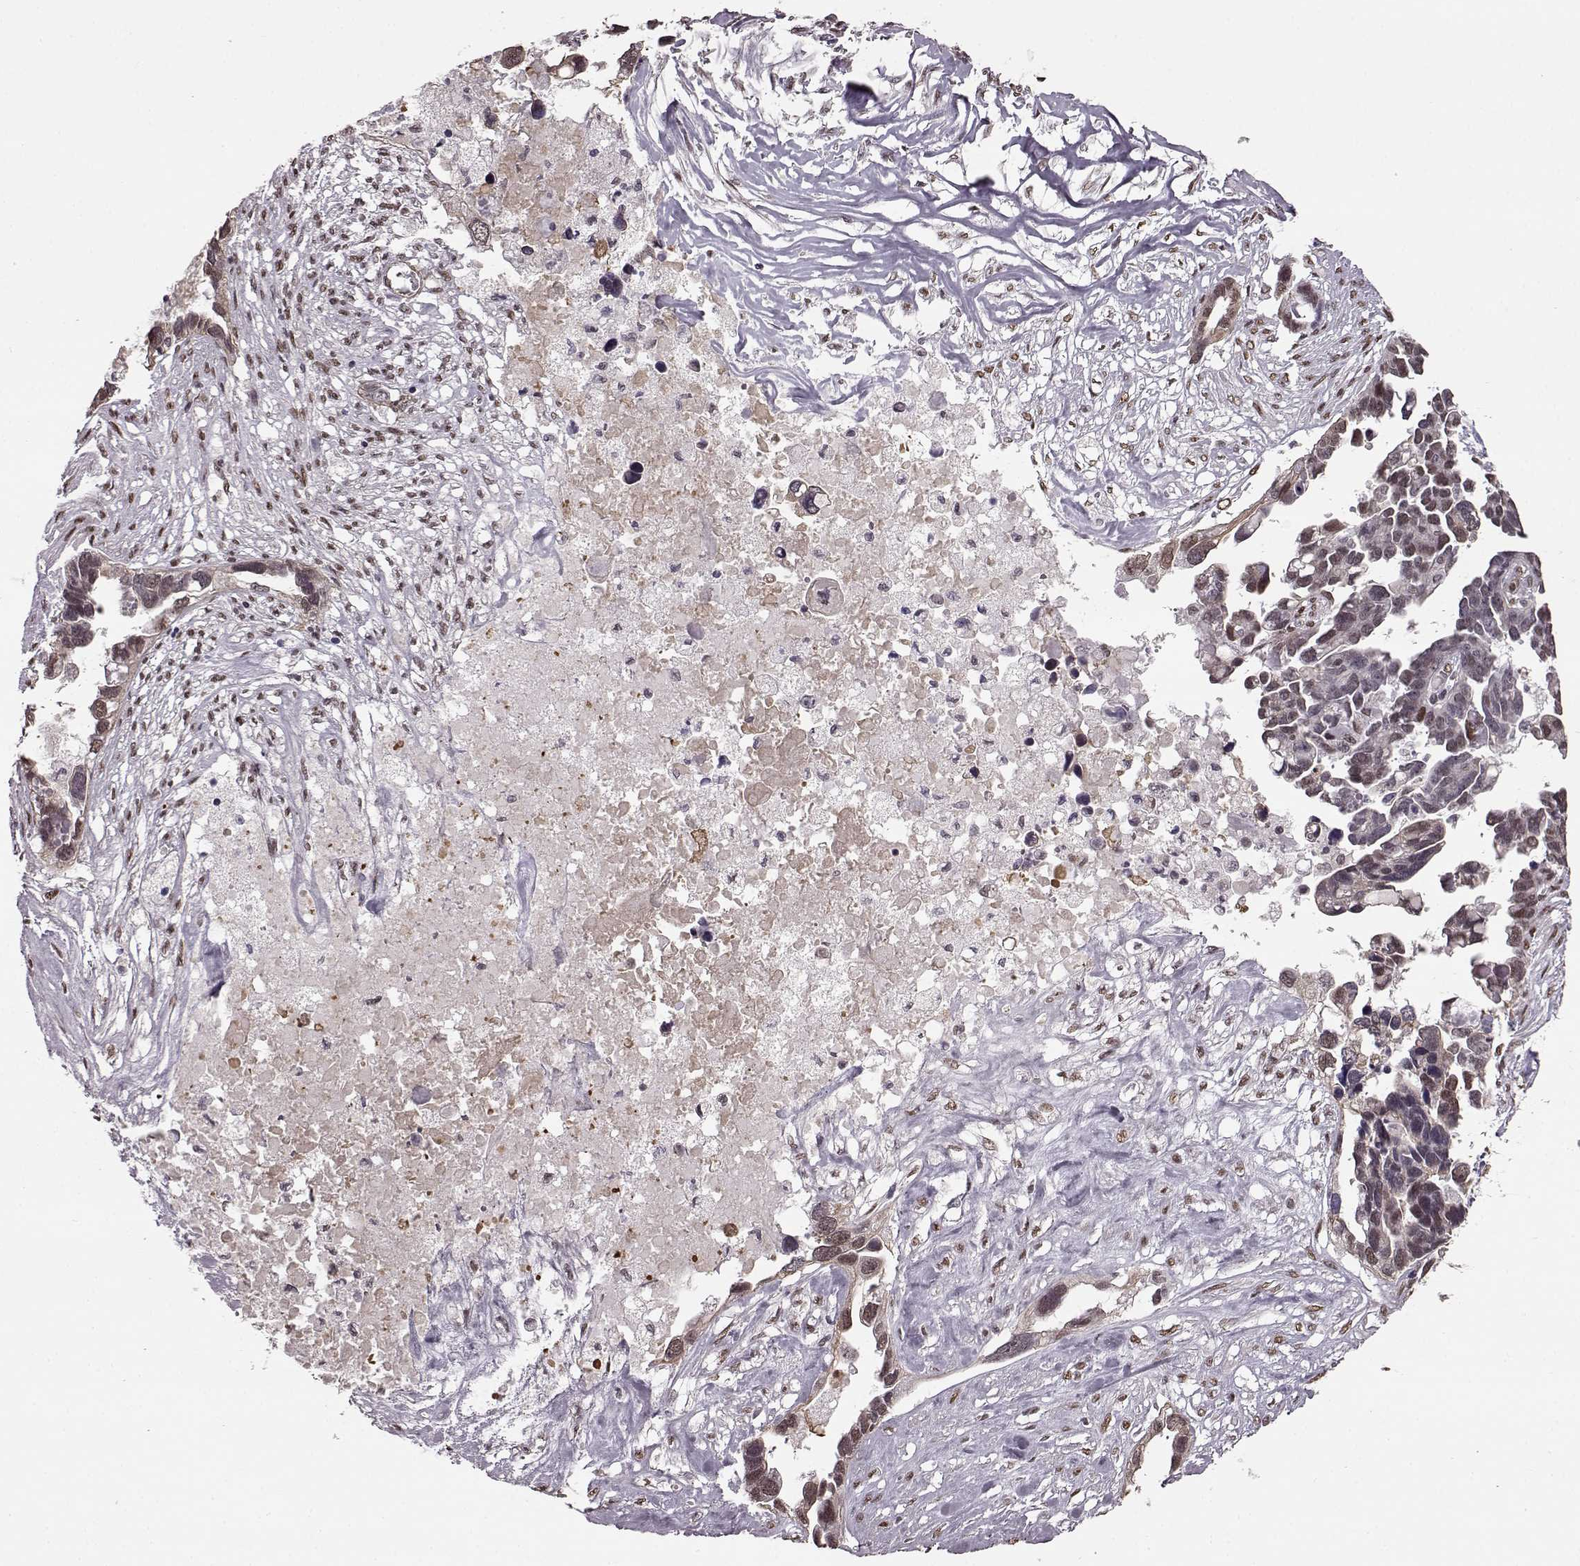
{"staining": {"intensity": "weak", "quantity": "25%-75%", "location": "nuclear"}, "tissue": "ovarian cancer", "cell_type": "Tumor cells", "image_type": "cancer", "snomed": [{"axis": "morphology", "description": "Cystadenocarcinoma, serous, NOS"}, {"axis": "topography", "description": "Ovary"}], "caption": "Serous cystadenocarcinoma (ovarian) tissue exhibits weak nuclear staining in approximately 25%-75% of tumor cells", "gene": "FTO", "patient": {"sex": "female", "age": 54}}